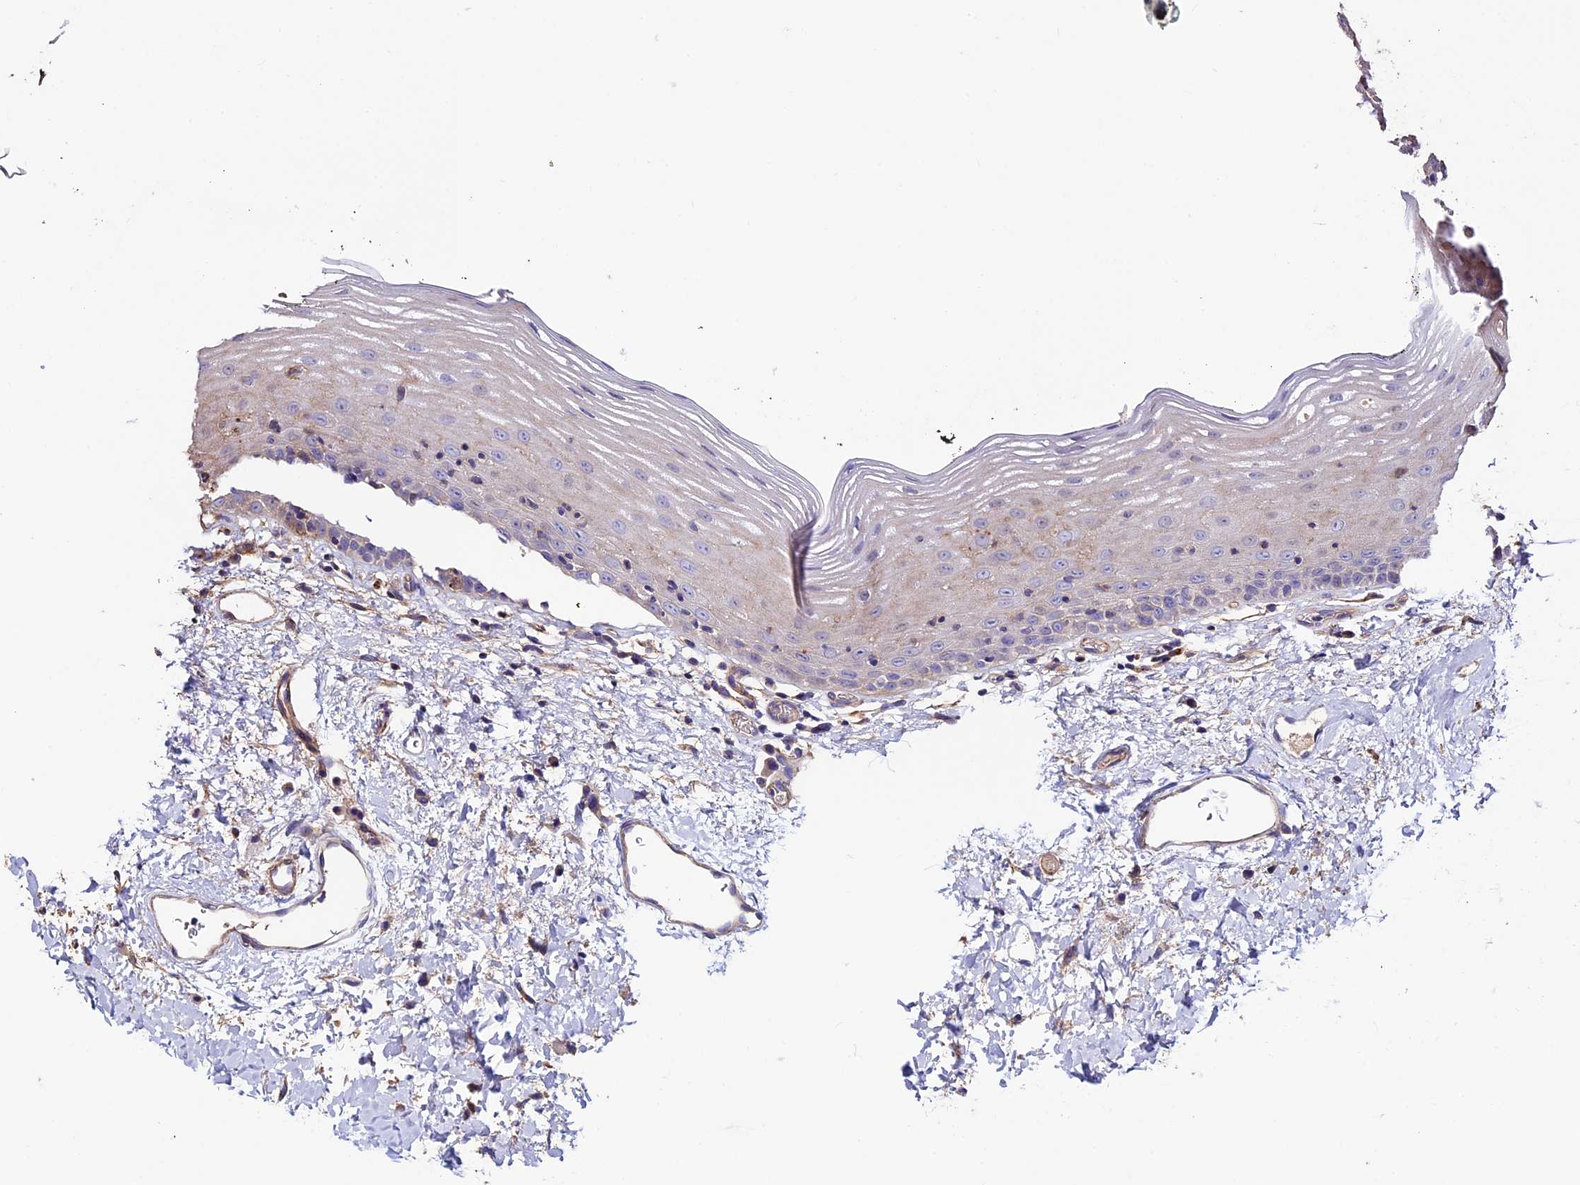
{"staining": {"intensity": "moderate", "quantity": "<25%", "location": "cytoplasmic/membranous"}, "tissue": "oral mucosa", "cell_type": "Squamous epithelial cells", "image_type": "normal", "snomed": [{"axis": "morphology", "description": "Normal tissue, NOS"}, {"axis": "topography", "description": "Oral tissue"}], "caption": "Immunohistochemical staining of normal human oral mucosa exhibits <25% levels of moderate cytoplasmic/membranous protein staining in approximately <25% of squamous epithelial cells.", "gene": "EVA1B", "patient": {"sex": "male", "age": 74}}